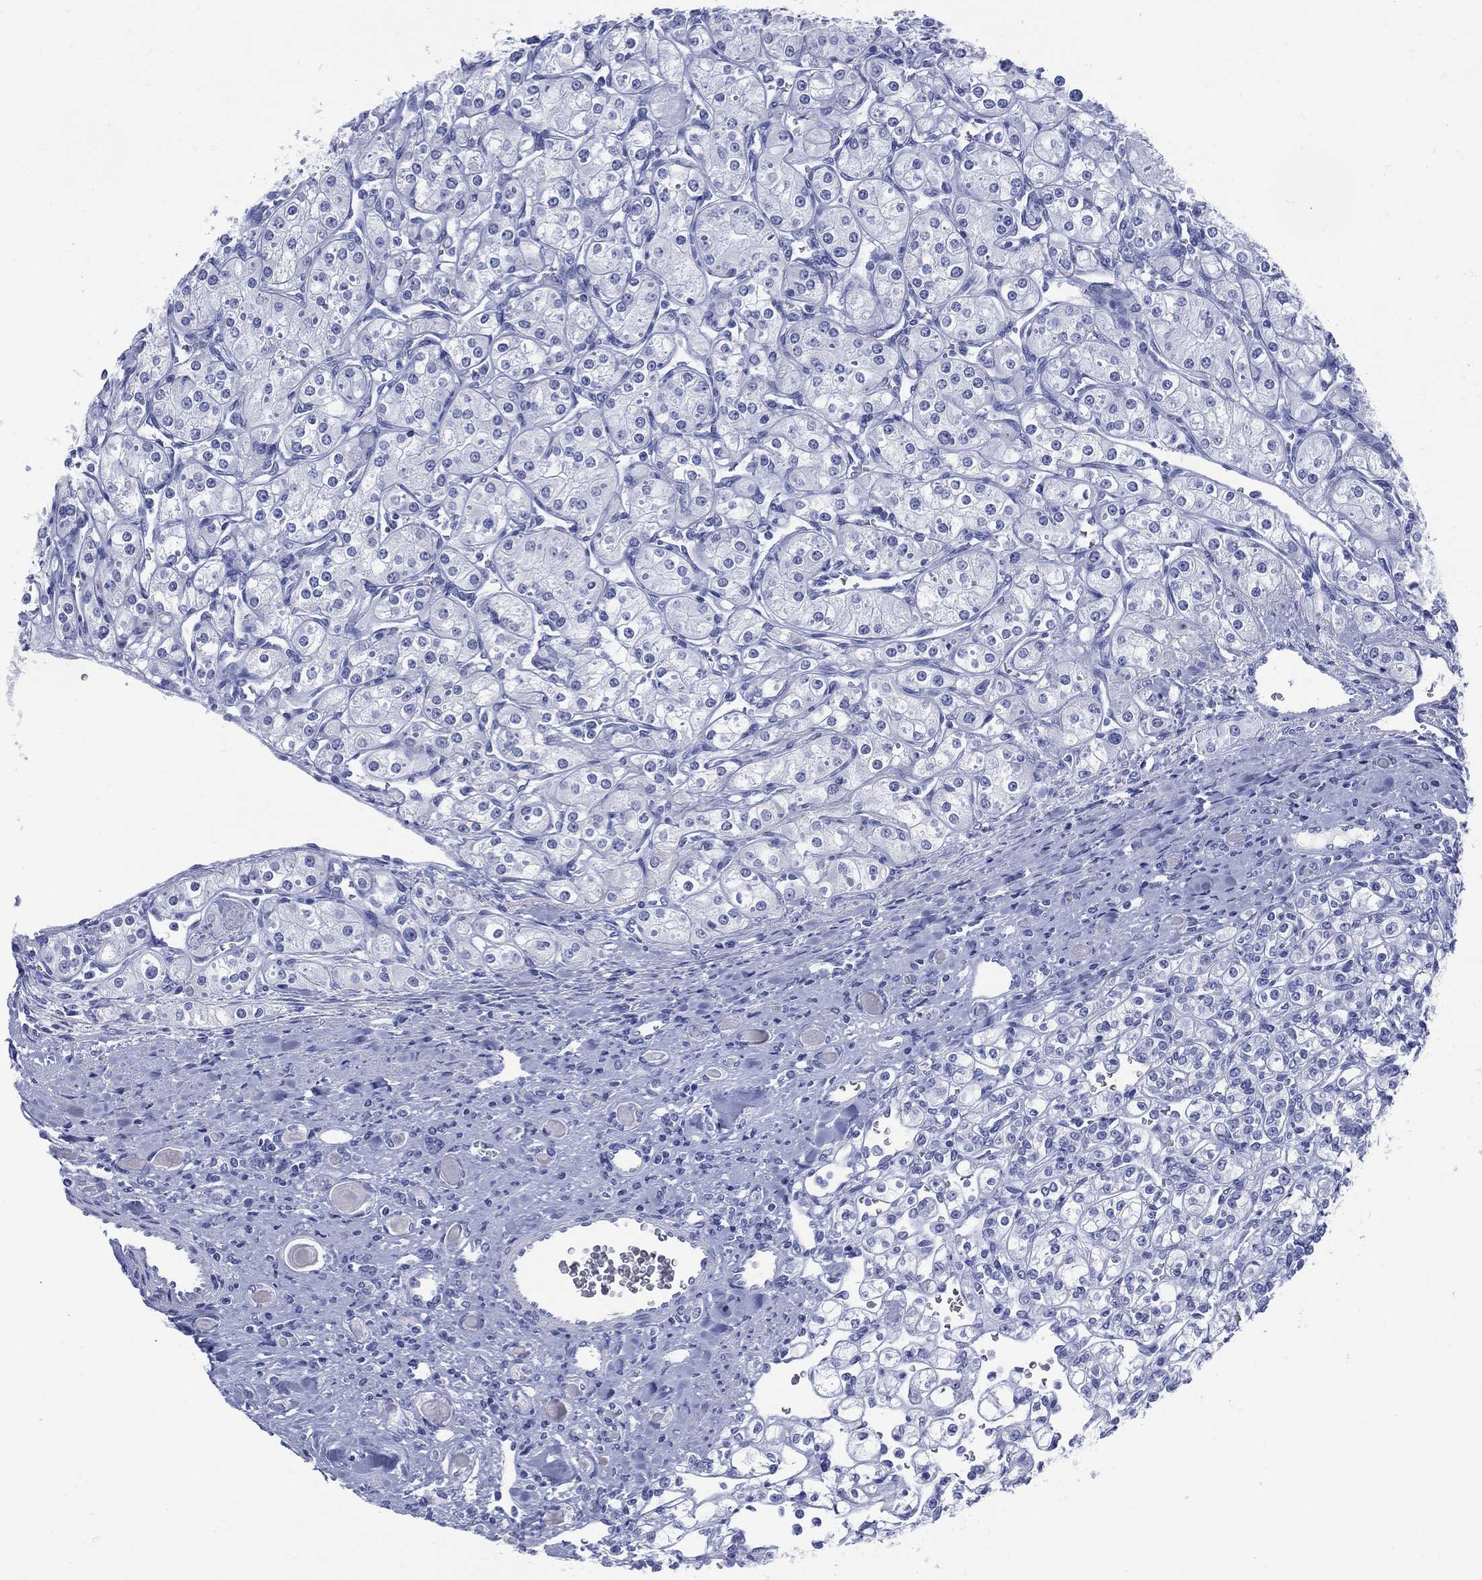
{"staining": {"intensity": "negative", "quantity": "none", "location": "none"}, "tissue": "renal cancer", "cell_type": "Tumor cells", "image_type": "cancer", "snomed": [{"axis": "morphology", "description": "Adenocarcinoma, NOS"}, {"axis": "topography", "description": "Kidney"}], "caption": "Tumor cells show no significant protein expression in renal cancer. The staining was performed using DAB to visualize the protein expression in brown, while the nuclei were stained in blue with hematoxylin (Magnification: 20x).", "gene": "LRRD1", "patient": {"sex": "male", "age": 77}}